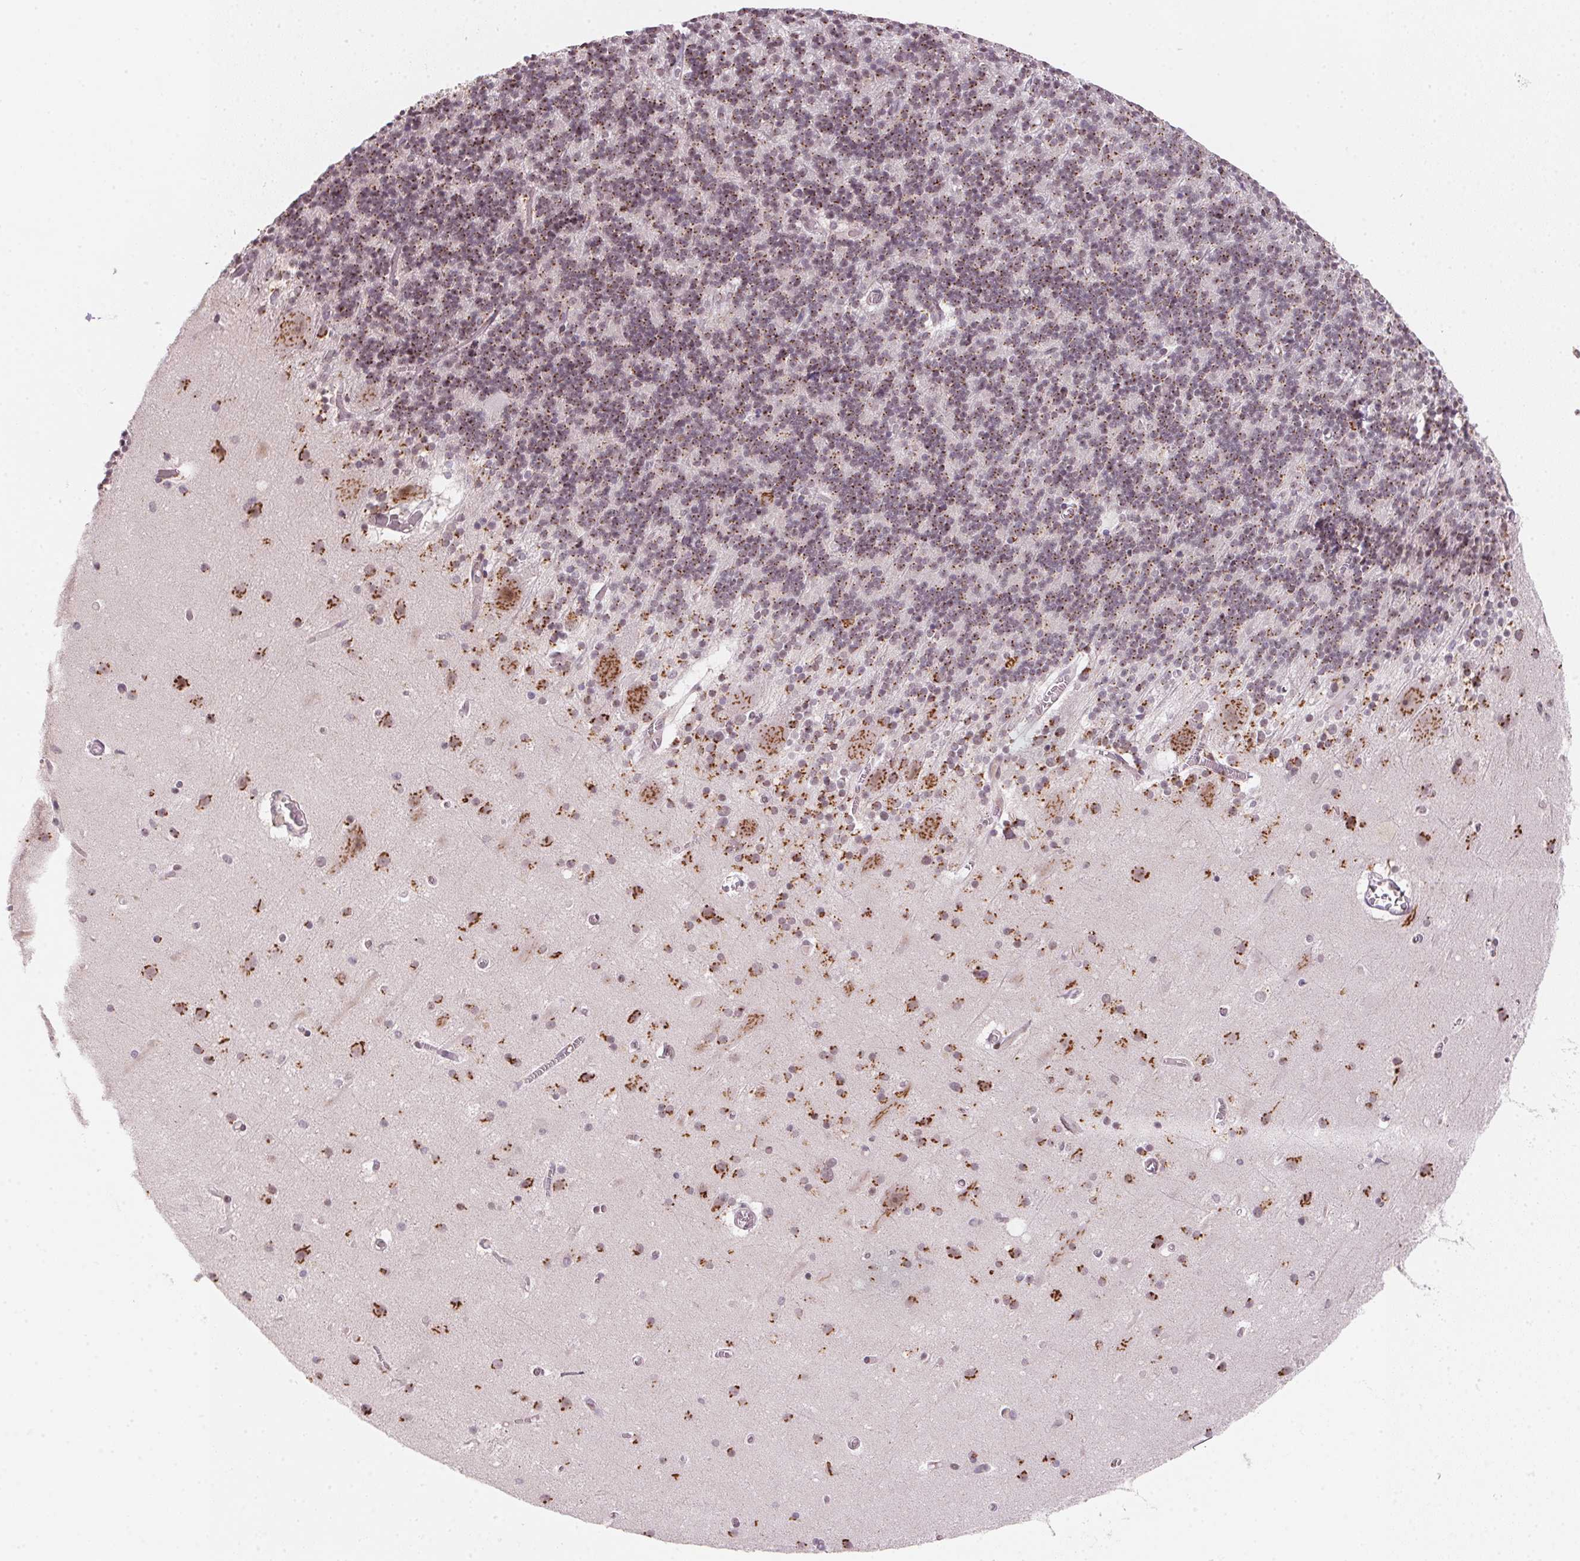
{"staining": {"intensity": "strong", "quantity": "25%-75%", "location": "cytoplasmic/membranous"}, "tissue": "cerebellum", "cell_type": "Cells in granular layer", "image_type": "normal", "snomed": [{"axis": "morphology", "description": "Normal tissue, NOS"}, {"axis": "topography", "description": "Cerebellum"}], "caption": "Cerebellum stained for a protein shows strong cytoplasmic/membranous positivity in cells in granular layer. Immunohistochemistry stains the protein of interest in brown and the nuclei are stained blue.", "gene": "RAB22A", "patient": {"sex": "male", "age": 70}}